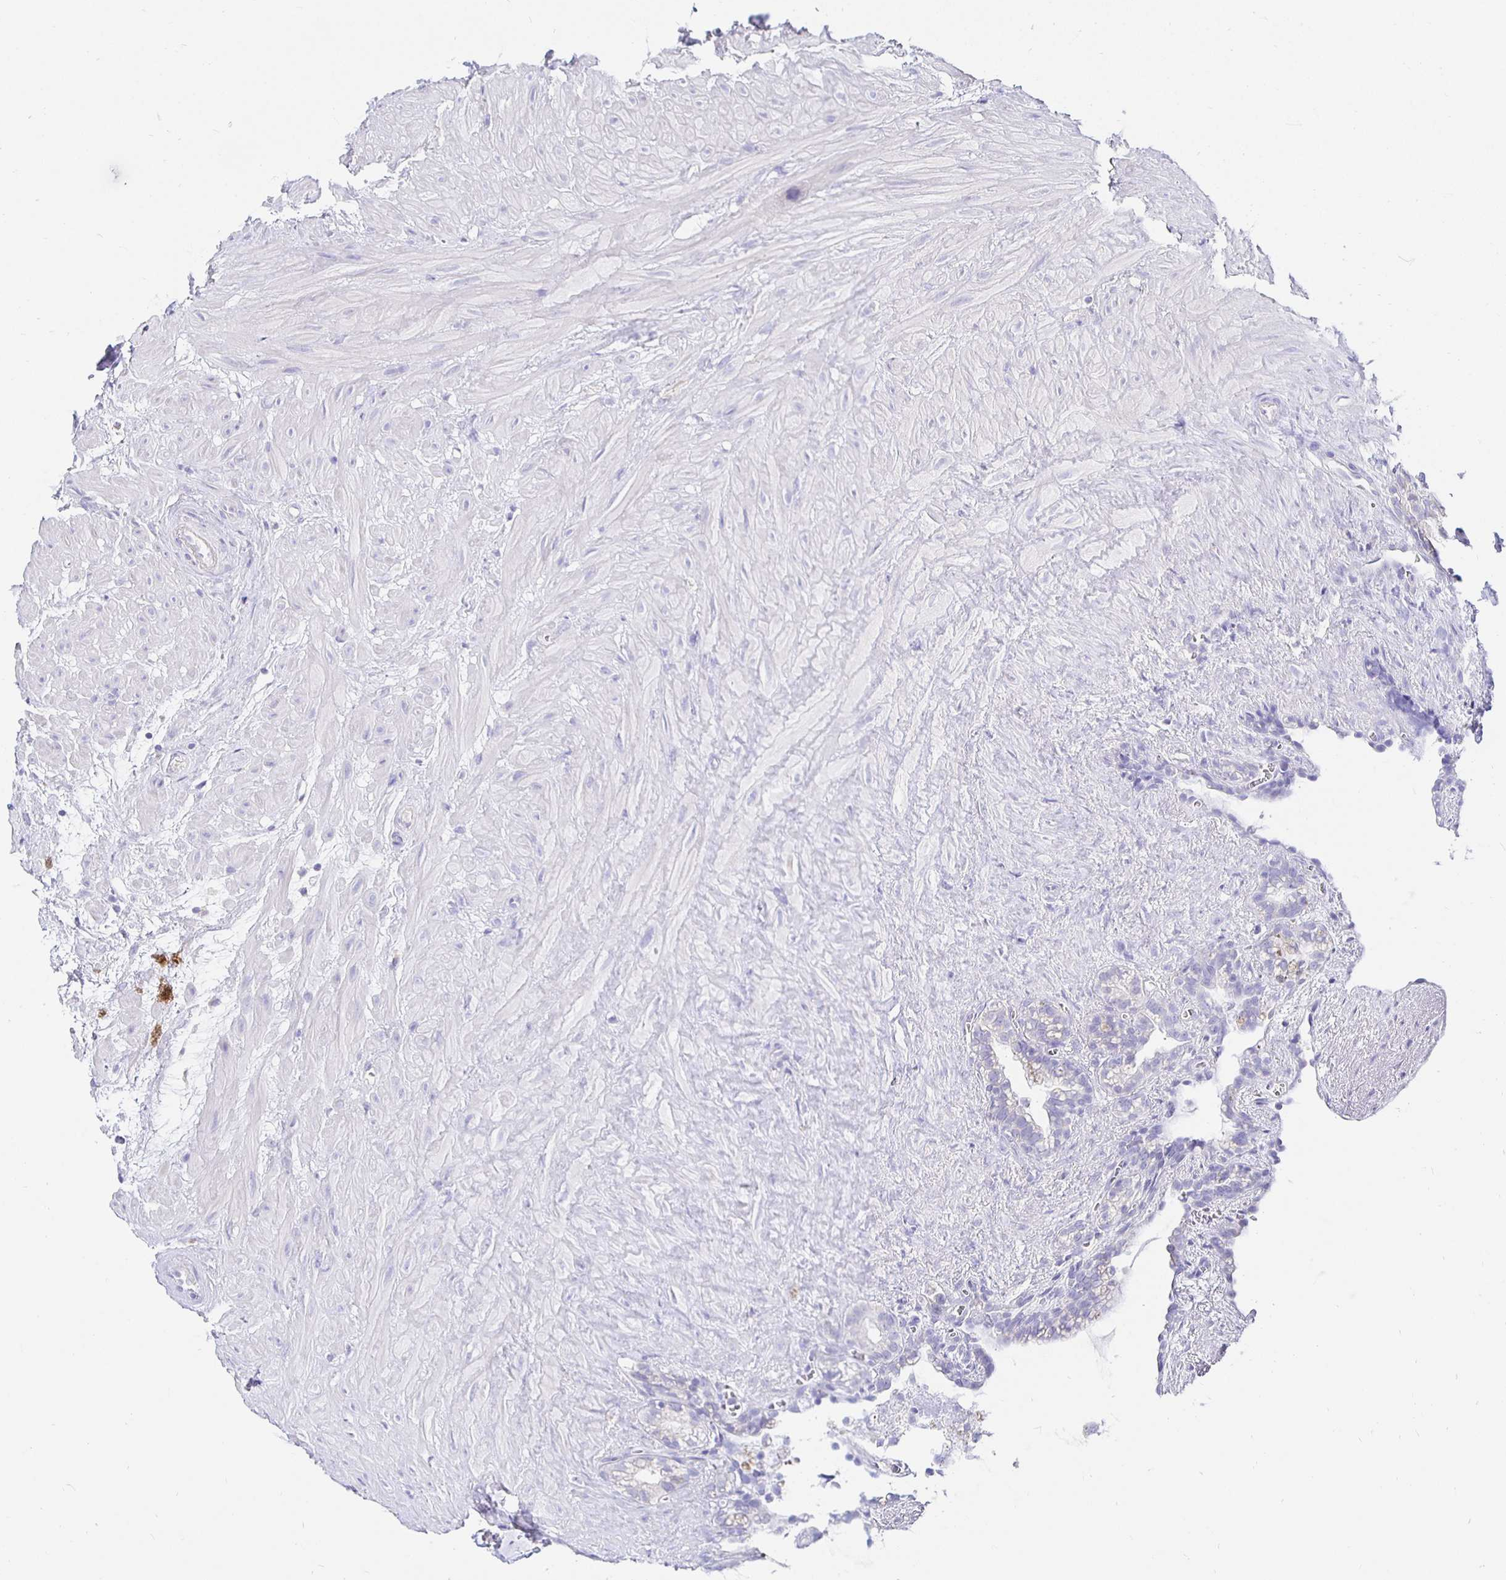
{"staining": {"intensity": "negative", "quantity": "none", "location": "none"}, "tissue": "seminal vesicle", "cell_type": "Glandular cells", "image_type": "normal", "snomed": [{"axis": "morphology", "description": "Normal tissue, NOS"}, {"axis": "topography", "description": "Seminal veicle"}], "caption": "Glandular cells show no significant expression in benign seminal vesicle. (Brightfield microscopy of DAB immunohistochemistry (IHC) at high magnification).", "gene": "UMOD", "patient": {"sex": "male", "age": 76}}